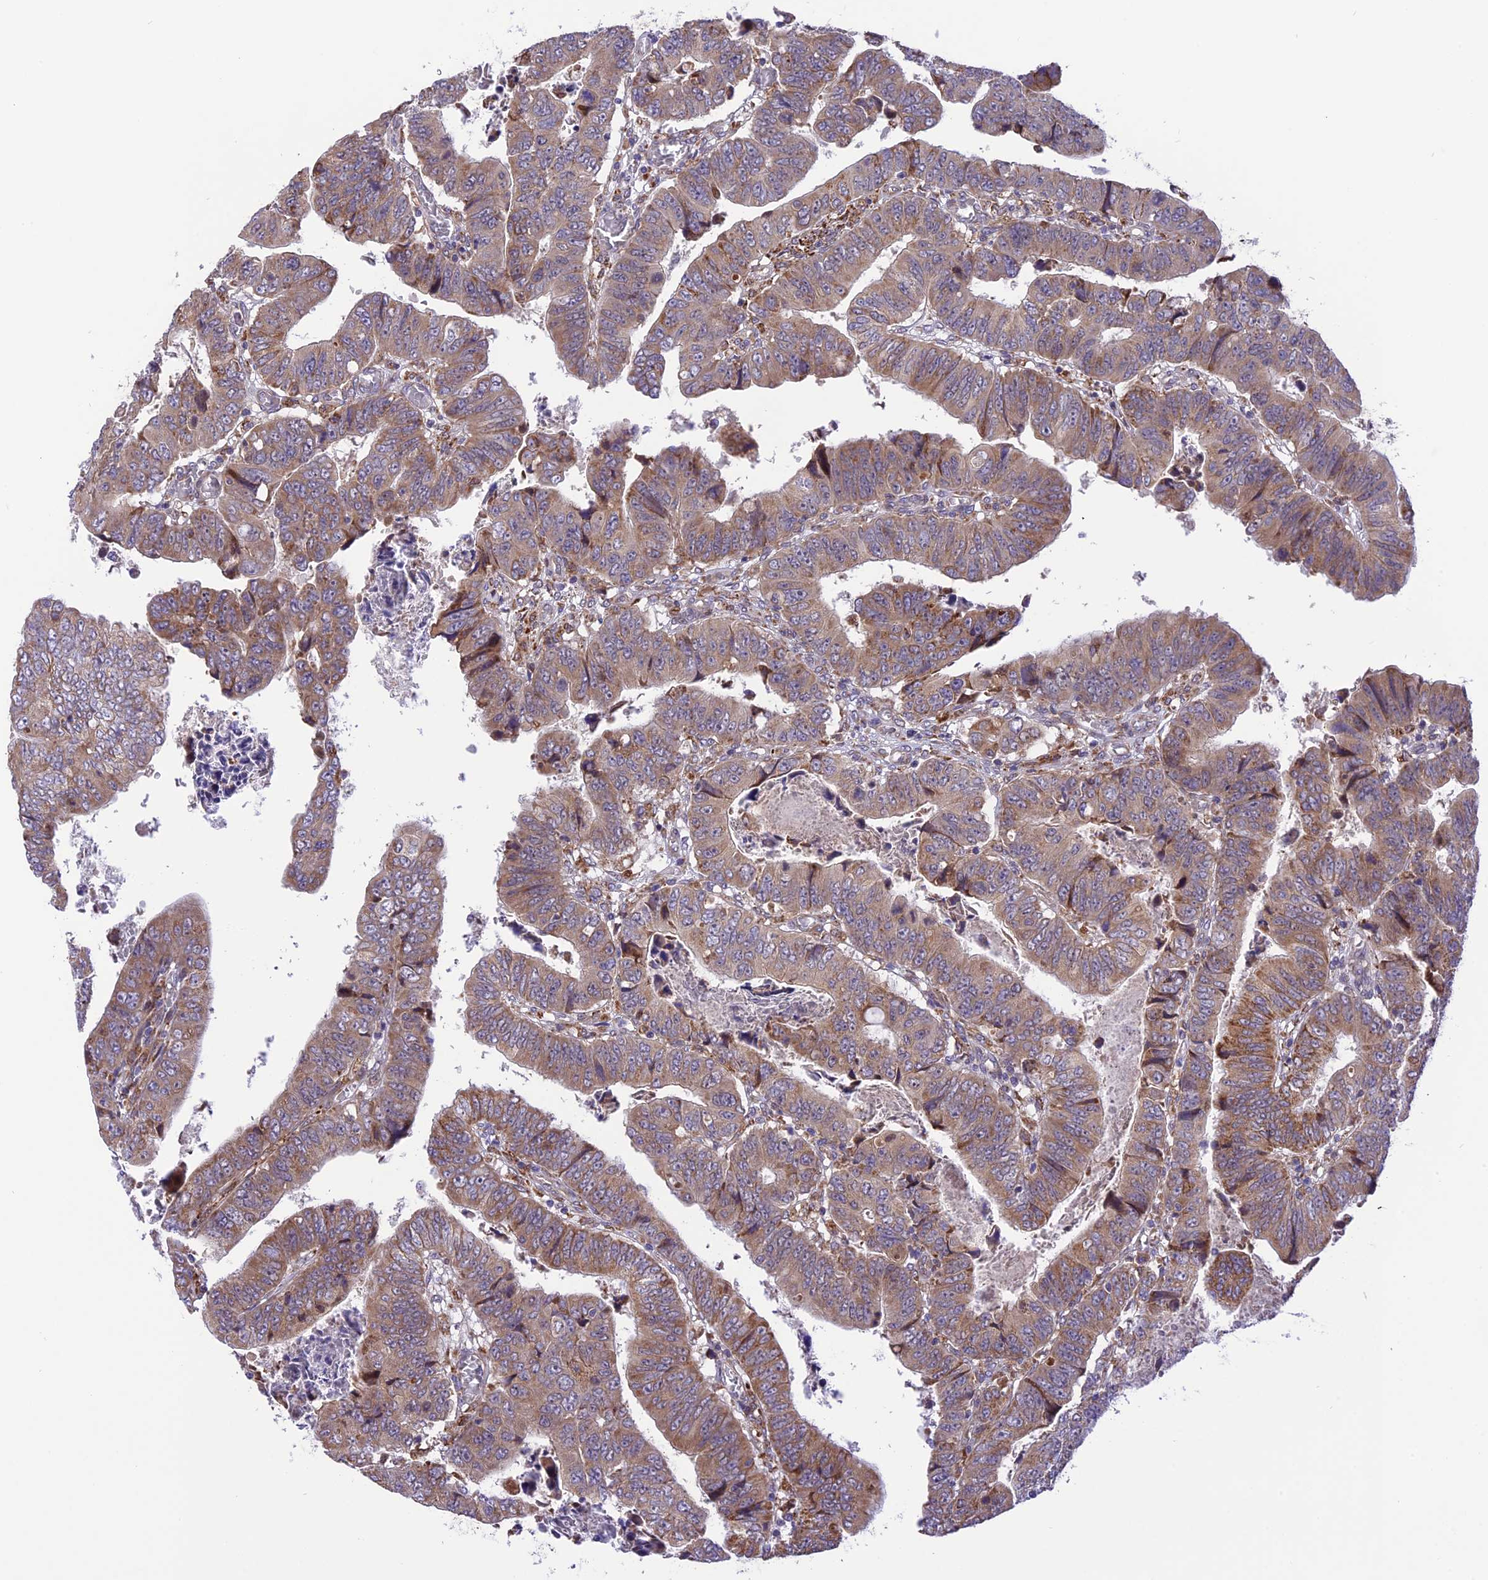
{"staining": {"intensity": "moderate", "quantity": ">75%", "location": "cytoplasmic/membranous"}, "tissue": "colorectal cancer", "cell_type": "Tumor cells", "image_type": "cancer", "snomed": [{"axis": "morphology", "description": "Normal tissue, NOS"}, {"axis": "morphology", "description": "Adenocarcinoma, NOS"}, {"axis": "topography", "description": "Rectum"}], "caption": "Immunohistochemical staining of human adenocarcinoma (colorectal) demonstrates medium levels of moderate cytoplasmic/membranous positivity in about >75% of tumor cells.", "gene": "ARMCX6", "patient": {"sex": "female", "age": 65}}